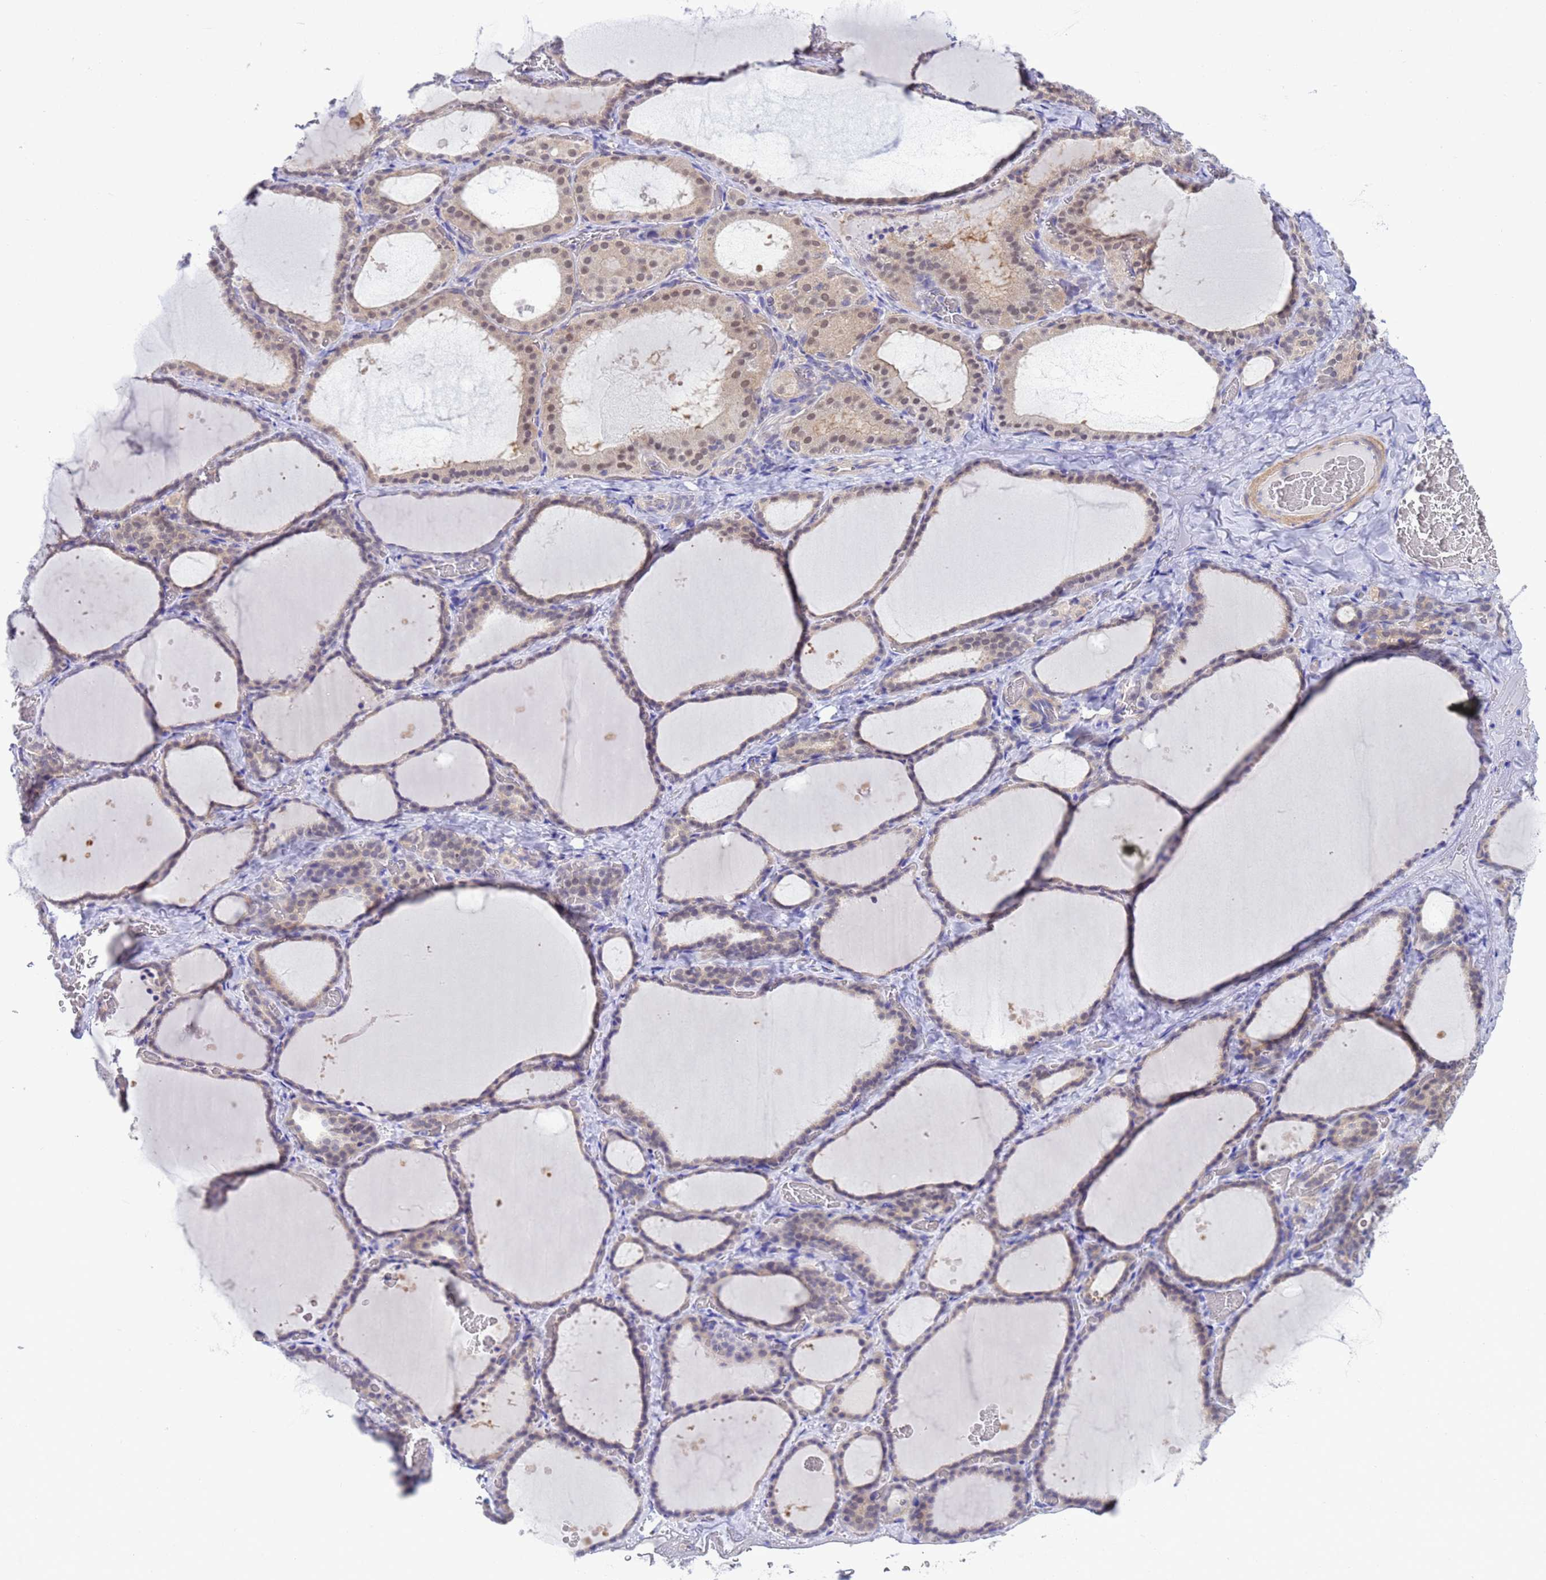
{"staining": {"intensity": "moderate", "quantity": "25%-75%", "location": "cytoplasmic/membranous,nuclear"}, "tissue": "thyroid gland", "cell_type": "Glandular cells", "image_type": "normal", "snomed": [{"axis": "morphology", "description": "Normal tissue, NOS"}, {"axis": "topography", "description": "Thyroid gland"}], "caption": "Immunohistochemistry micrograph of normal human thyroid gland stained for a protein (brown), which reveals medium levels of moderate cytoplasmic/membranous,nuclear staining in about 25%-75% of glandular cells.", "gene": "ZNF461", "patient": {"sex": "female", "age": 39}}